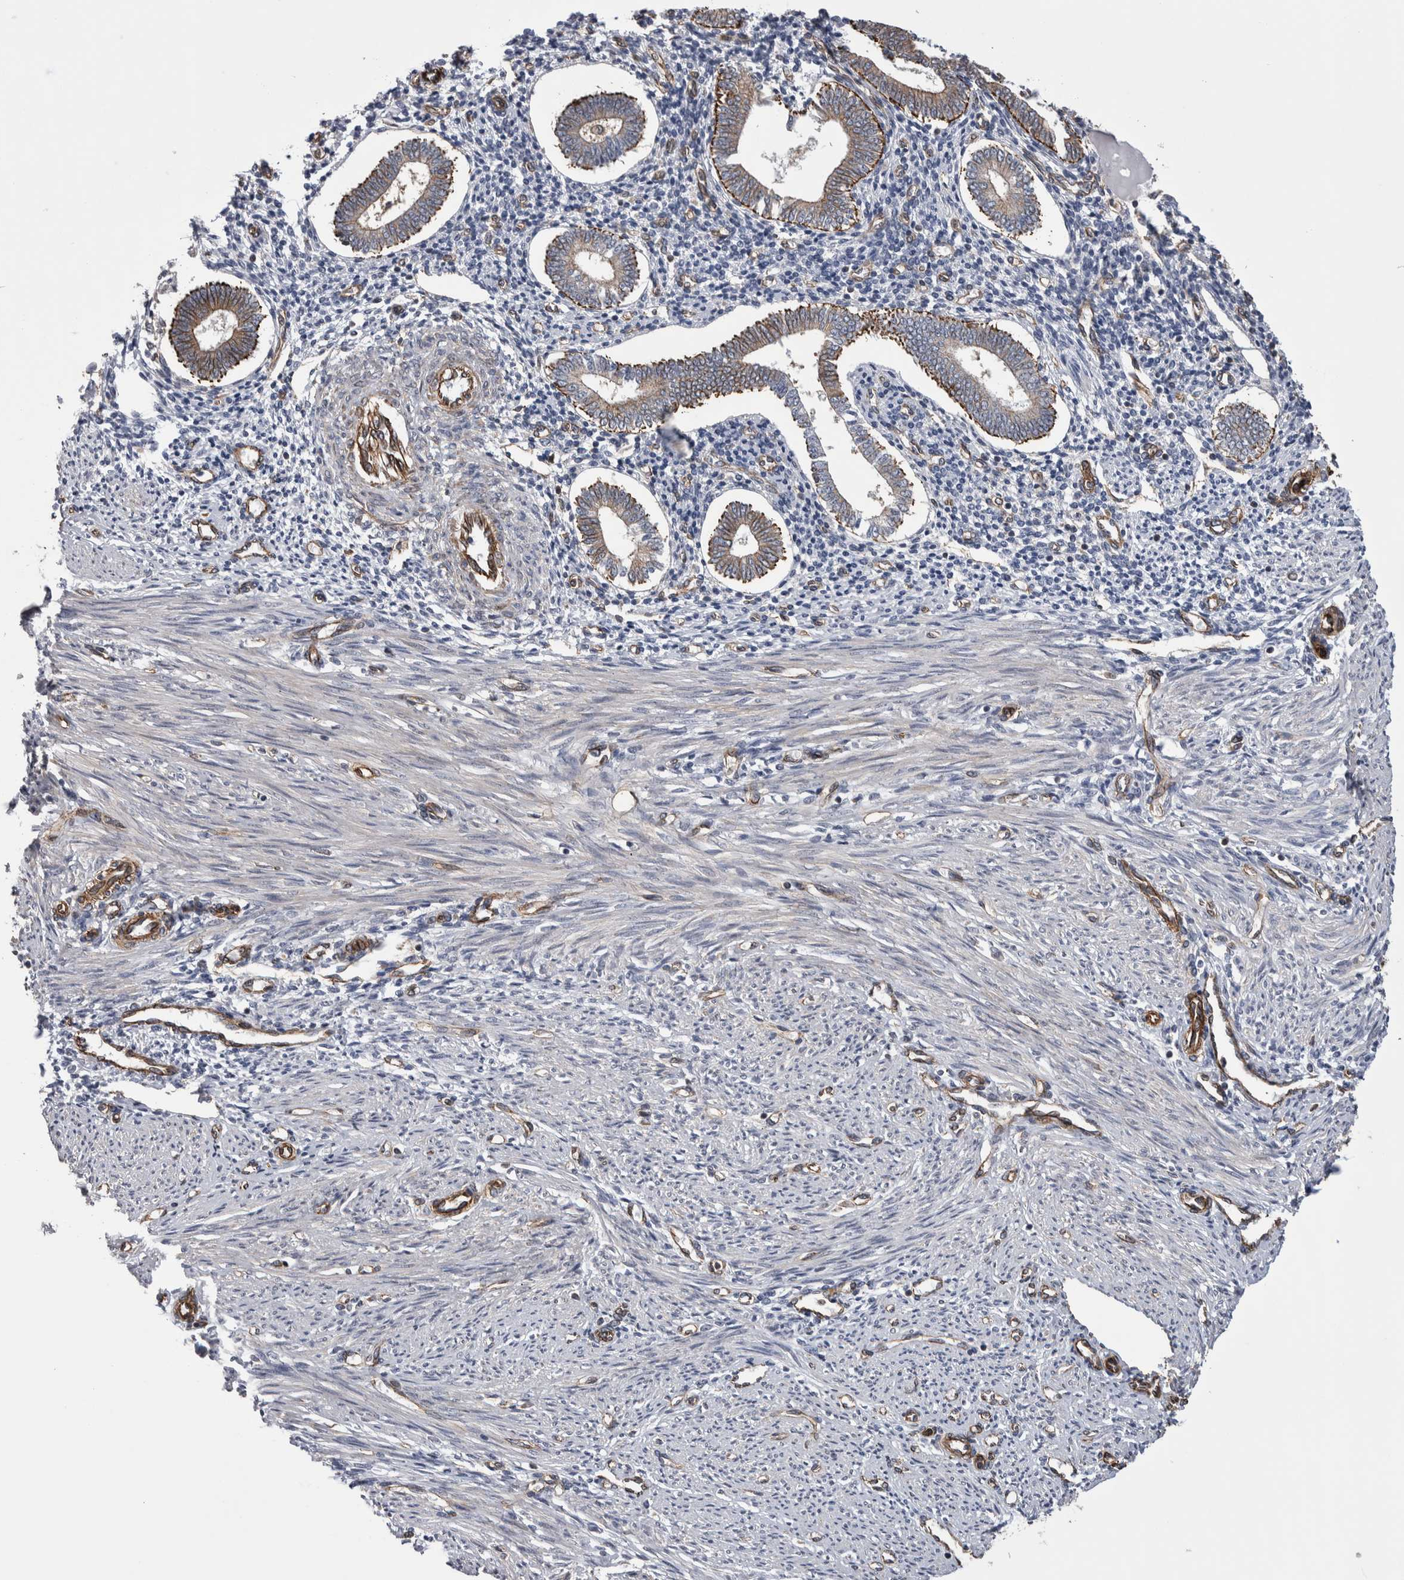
{"staining": {"intensity": "strong", "quantity": "25%-75%", "location": "cytoplasmic/membranous"}, "tissue": "endometrium", "cell_type": "Cells in endometrial stroma", "image_type": "normal", "snomed": [{"axis": "morphology", "description": "Normal tissue, NOS"}, {"axis": "topography", "description": "Endometrium"}], "caption": "Protein analysis of normal endometrium displays strong cytoplasmic/membranous positivity in about 25%-75% of cells in endometrial stroma. (IHC, brightfield microscopy, high magnification).", "gene": "KIF12", "patient": {"sex": "female", "age": 42}}